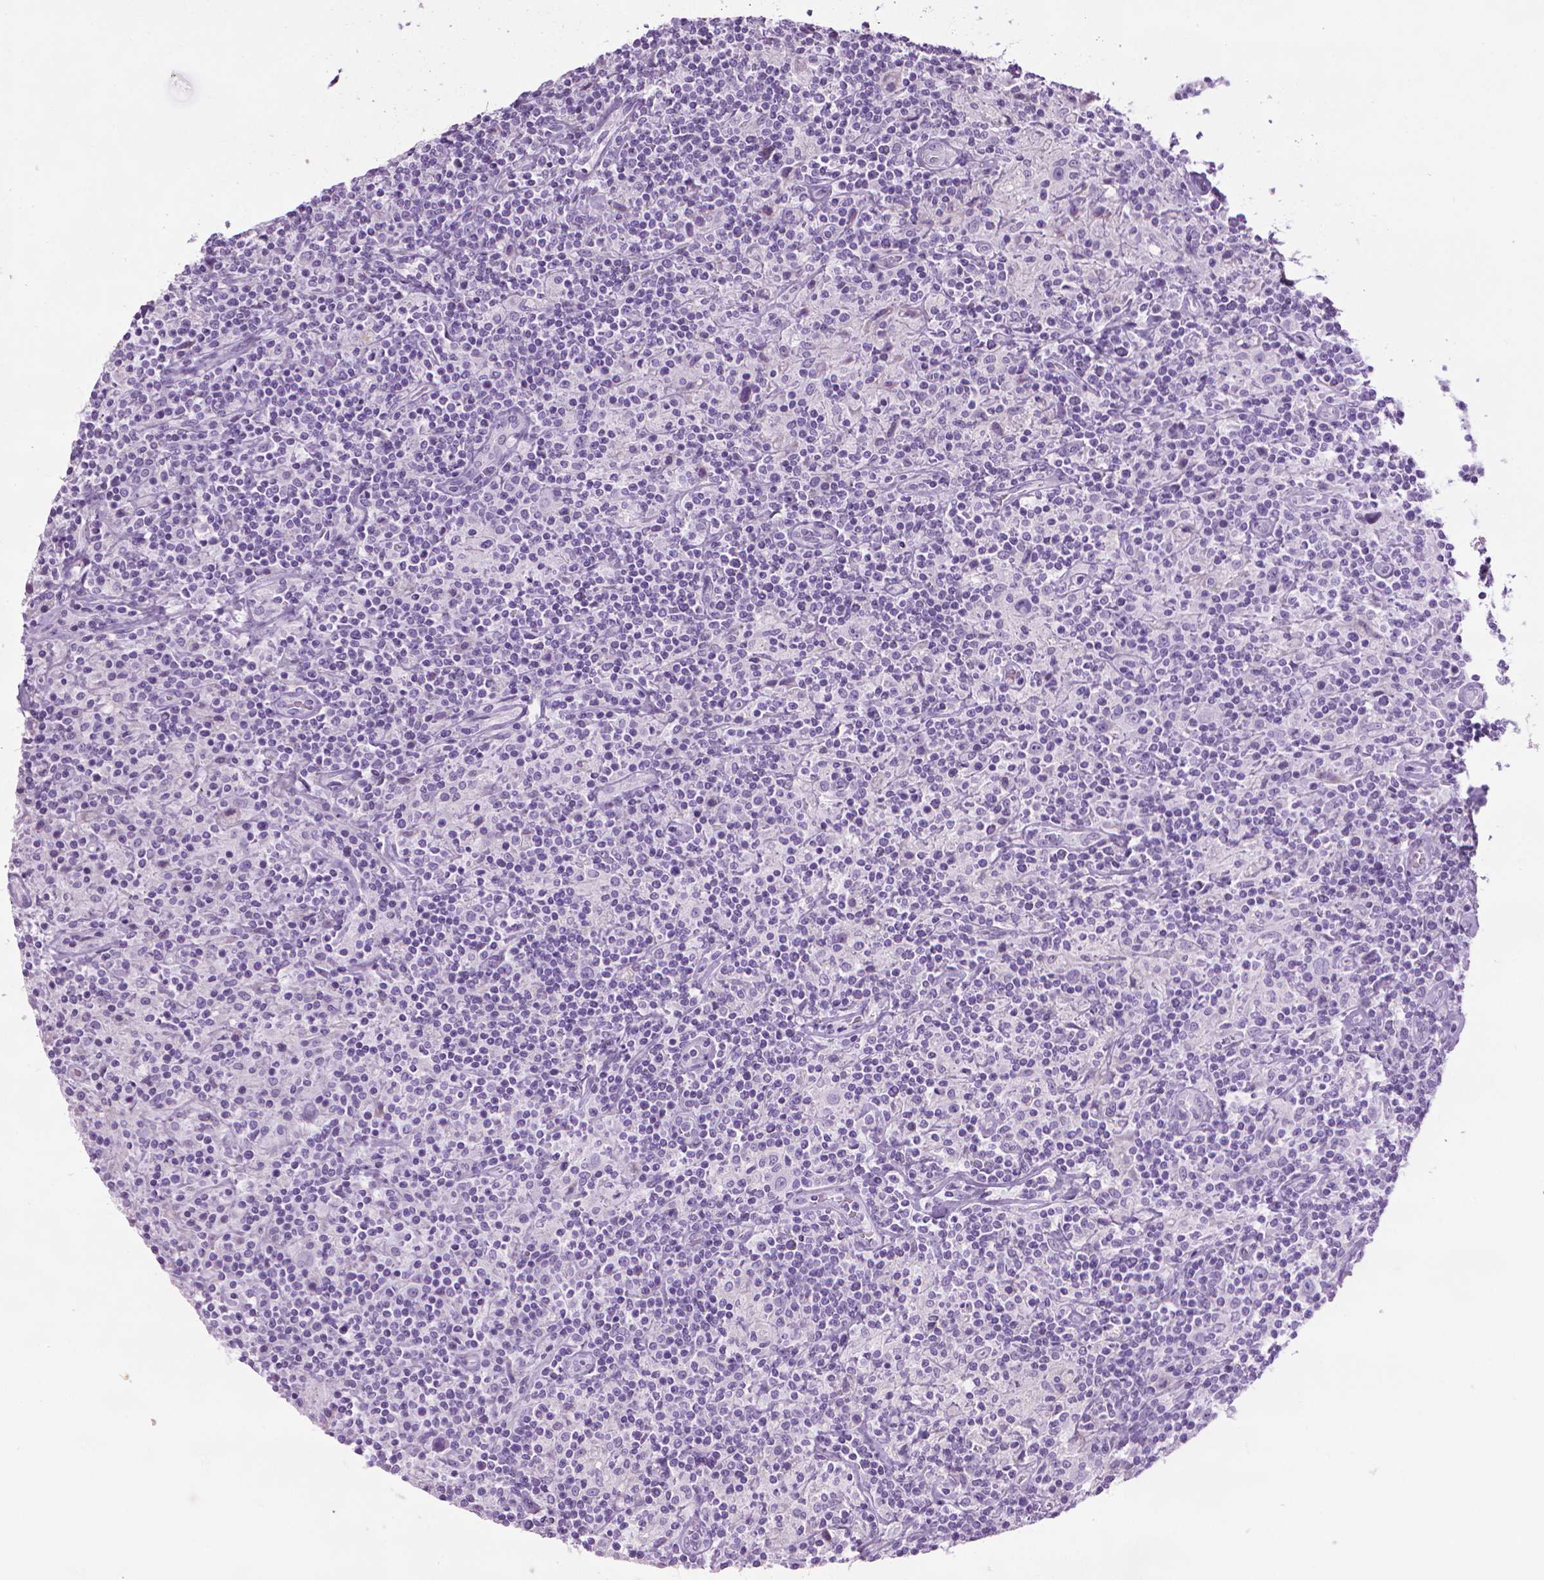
{"staining": {"intensity": "negative", "quantity": "none", "location": "none"}, "tissue": "lymphoma", "cell_type": "Tumor cells", "image_type": "cancer", "snomed": [{"axis": "morphology", "description": "Hodgkin's disease, NOS"}, {"axis": "topography", "description": "Lymph node"}], "caption": "High power microscopy image of an immunohistochemistry histopathology image of lymphoma, revealing no significant expression in tumor cells. (Stains: DAB (3,3'-diaminobenzidine) immunohistochemistry with hematoxylin counter stain, Microscopy: brightfield microscopy at high magnification).", "gene": "DNAI7", "patient": {"sex": "male", "age": 70}}